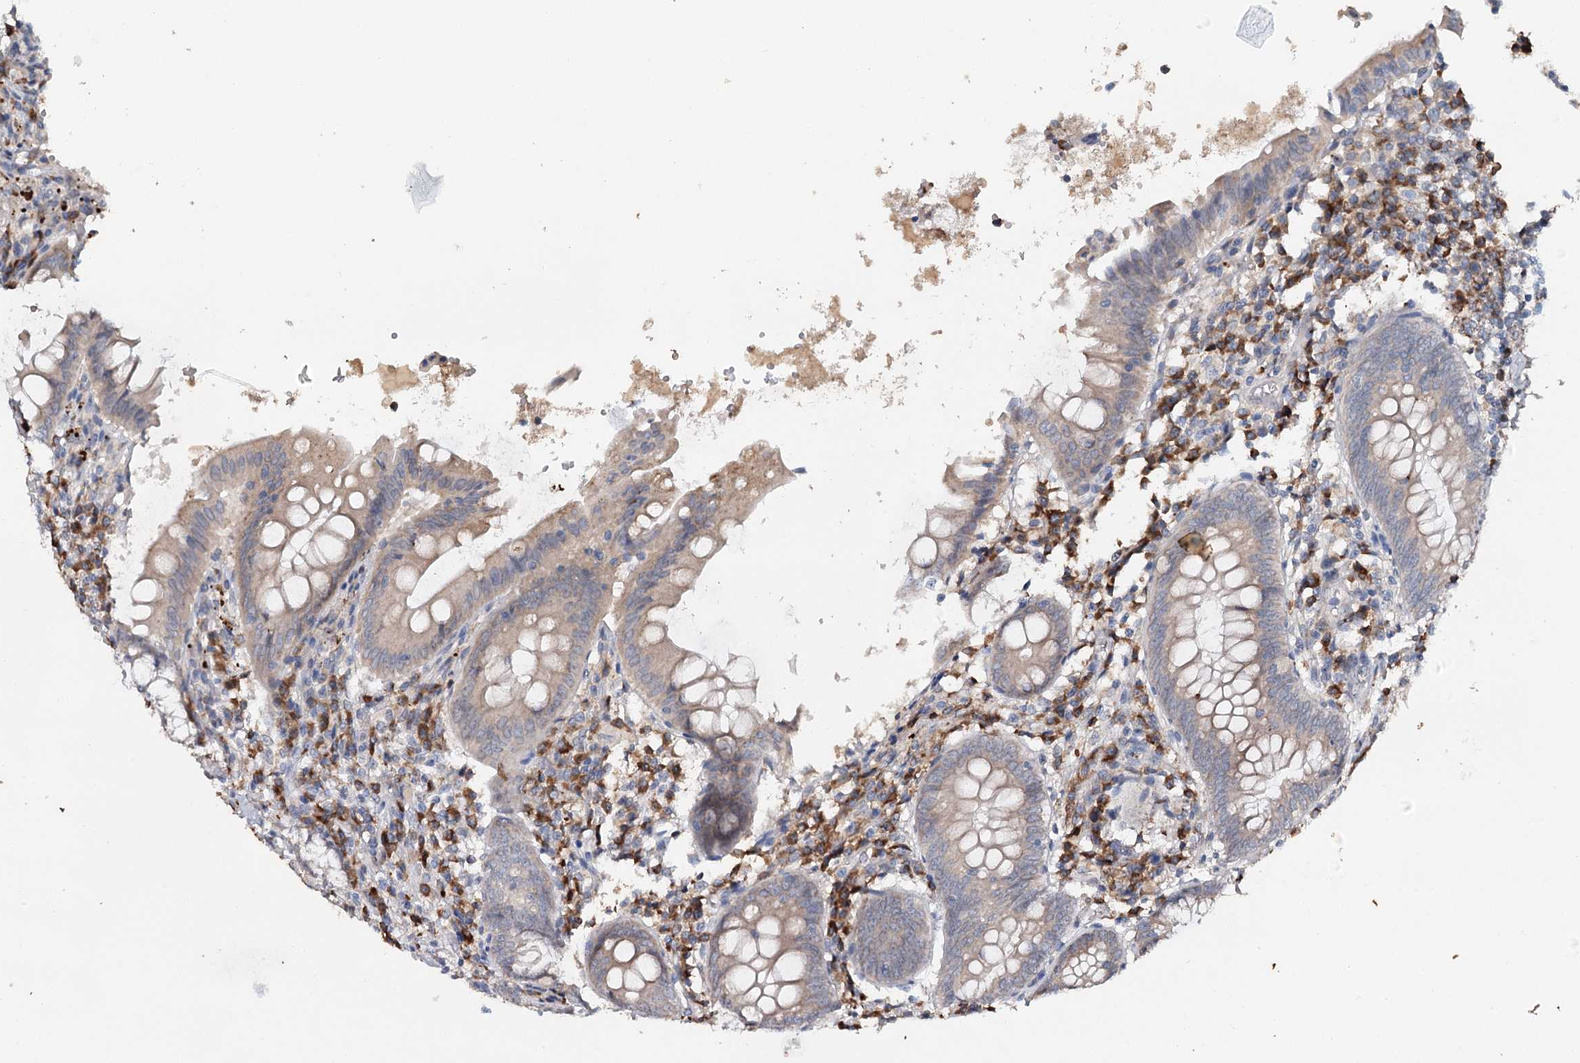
{"staining": {"intensity": "weak", "quantity": "<25%", "location": "cytoplasmic/membranous"}, "tissue": "appendix", "cell_type": "Glandular cells", "image_type": "normal", "snomed": [{"axis": "morphology", "description": "Normal tissue, NOS"}, {"axis": "topography", "description": "Appendix"}], "caption": "A high-resolution image shows IHC staining of unremarkable appendix, which displays no significant staining in glandular cells.", "gene": "SYVN1", "patient": {"sex": "female", "age": 54}}